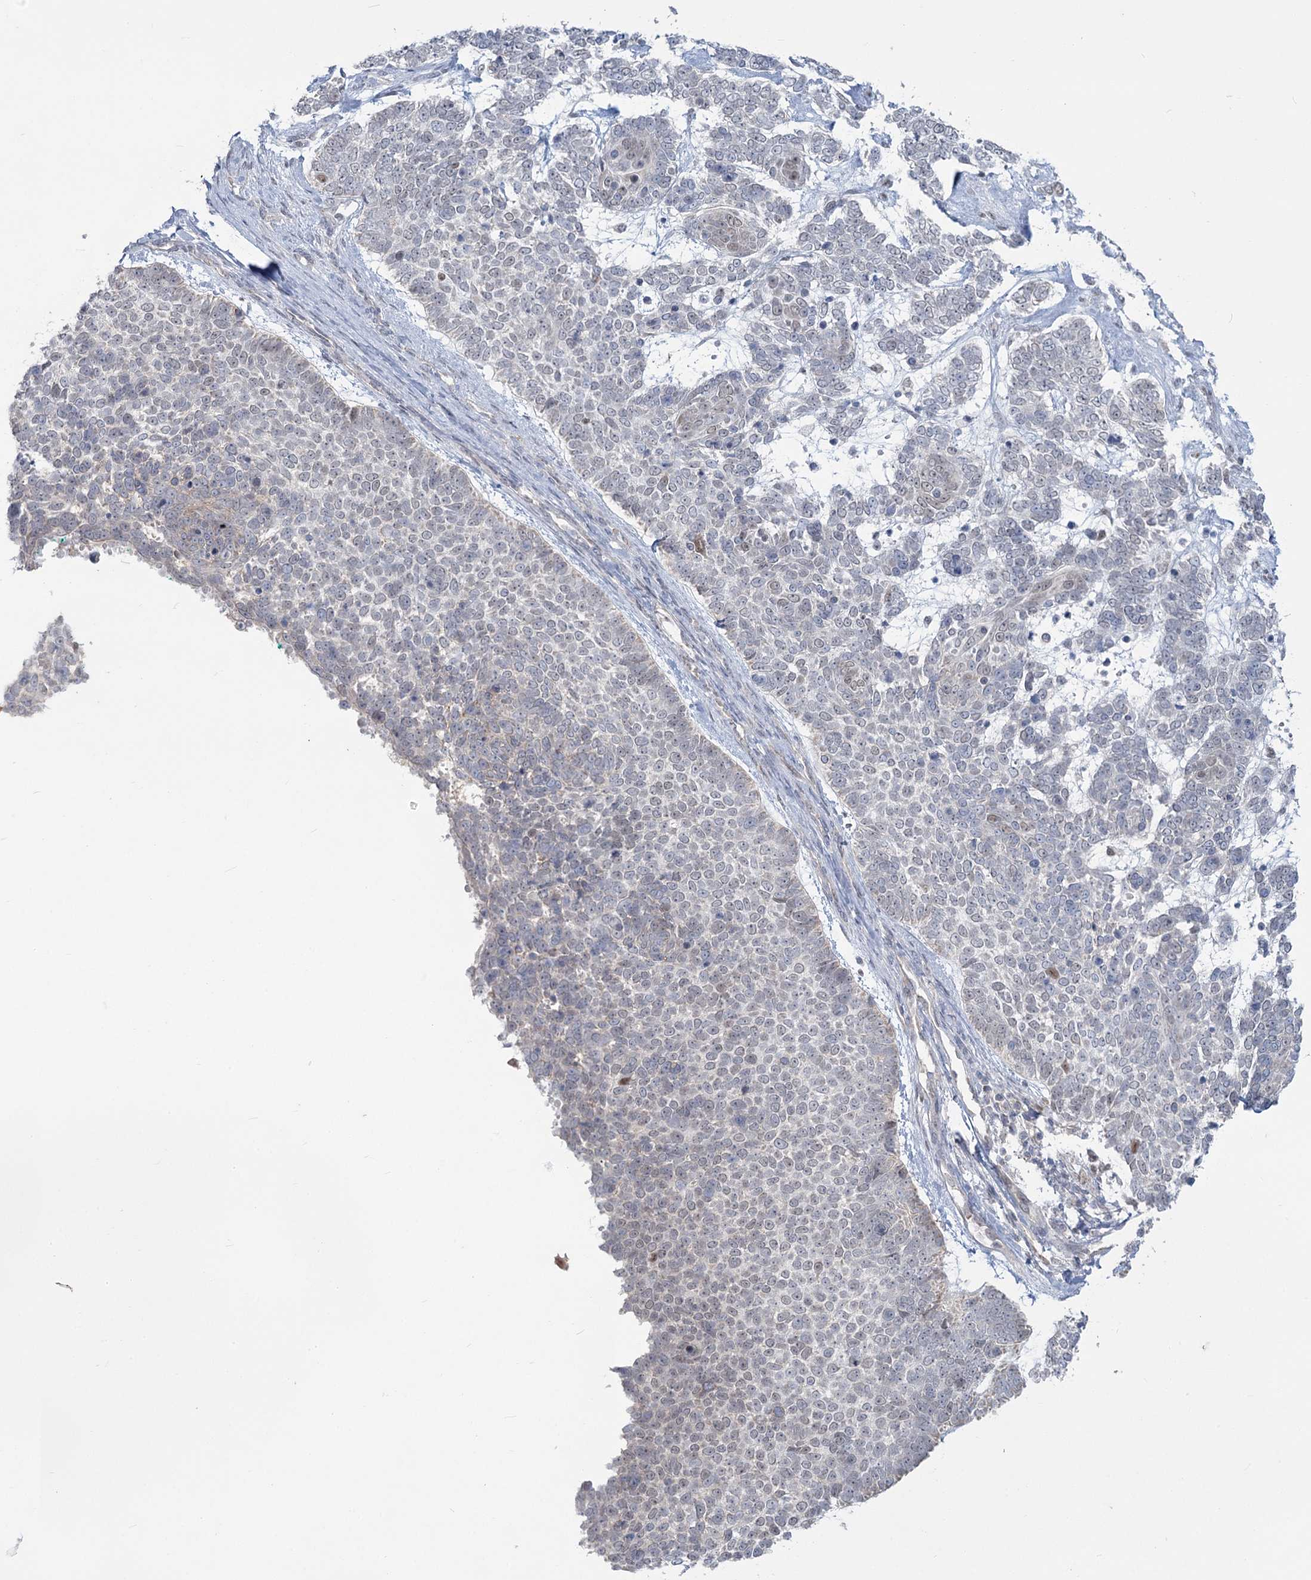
{"staining": {"intensity": "negative", "quantity": "none", "location": "none"}, "tissue": "skin cancer", "cell_type": "Tumor cells", "image_type": "cancer", "snomed": [{"axis": "morphology", "description": "Basal cell carcinoma"}, {"axis": "topography", "description": "Skin"}], "caption": "A histopathology image of skin basal cell carcinoma stained for a protein shows no brown staining in tumor cells. (DAB immunohistochemistry (IHC), high magnification).", "gene": "MTG1", "patient": {"sex": "female", "age": 81}}